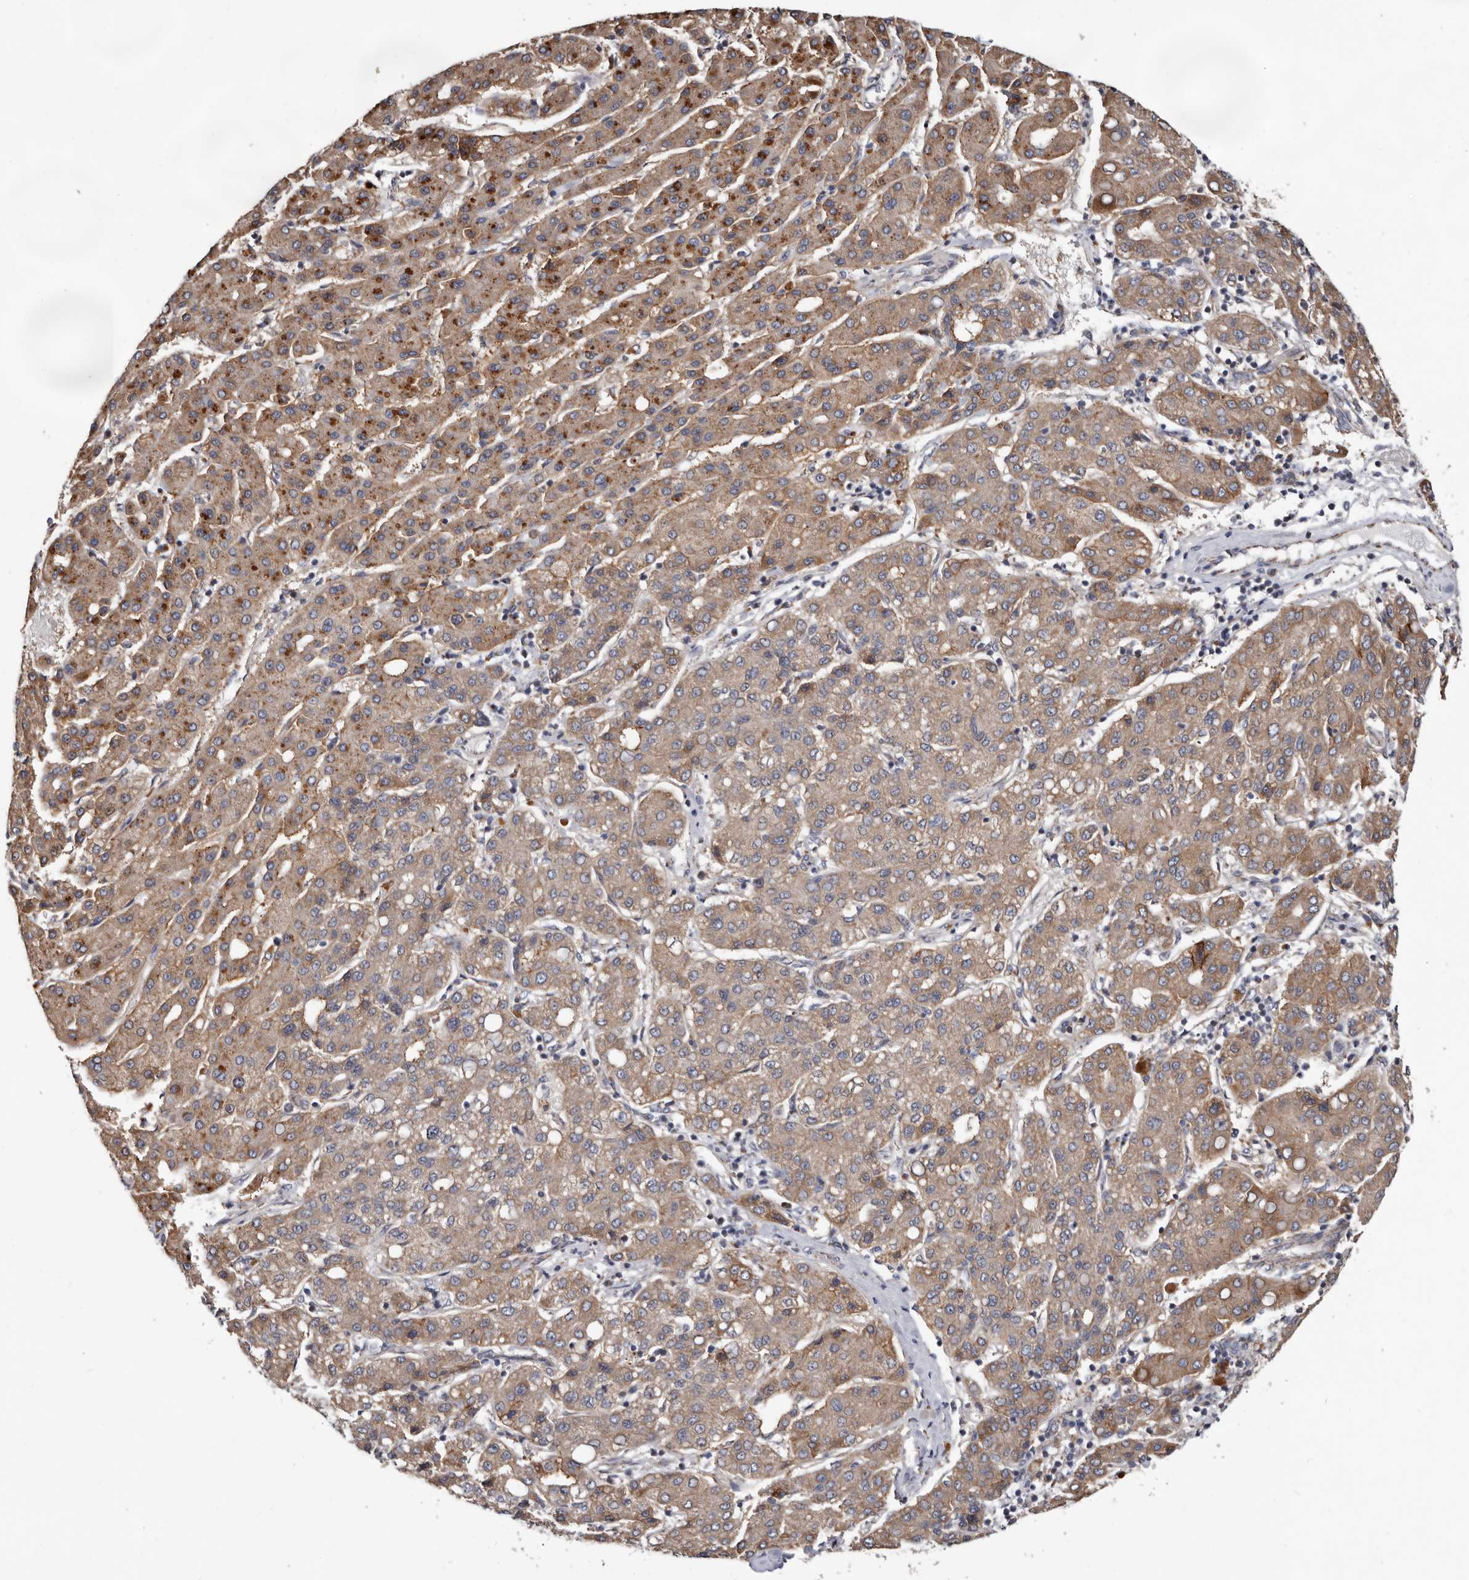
{"staining": {"intensity": "moderate", "quantity": ">75%", "location": "cytoplasmic/membranous"}, "tissue": "liver cancer", "cell_type": "Tumor cells", "image_type": "cancer", "snomed": [{"axis": "morphology", "description": "Carcinoma, Hepatocellular, NOS"}, {"axis": "topography", "description": "Liver"}], "caption": "This histopathology image displays liver hepatocellular carcinoma stained with immunohistochemistry (IHC) to label a protein in brown. The cytoplasmic/membranous of tumor cells show moderate positivity for the protein. Nuclei are counter-stained blue.", "gene": "MRPL18", "patient": {"sex": "male", "age": 65}}